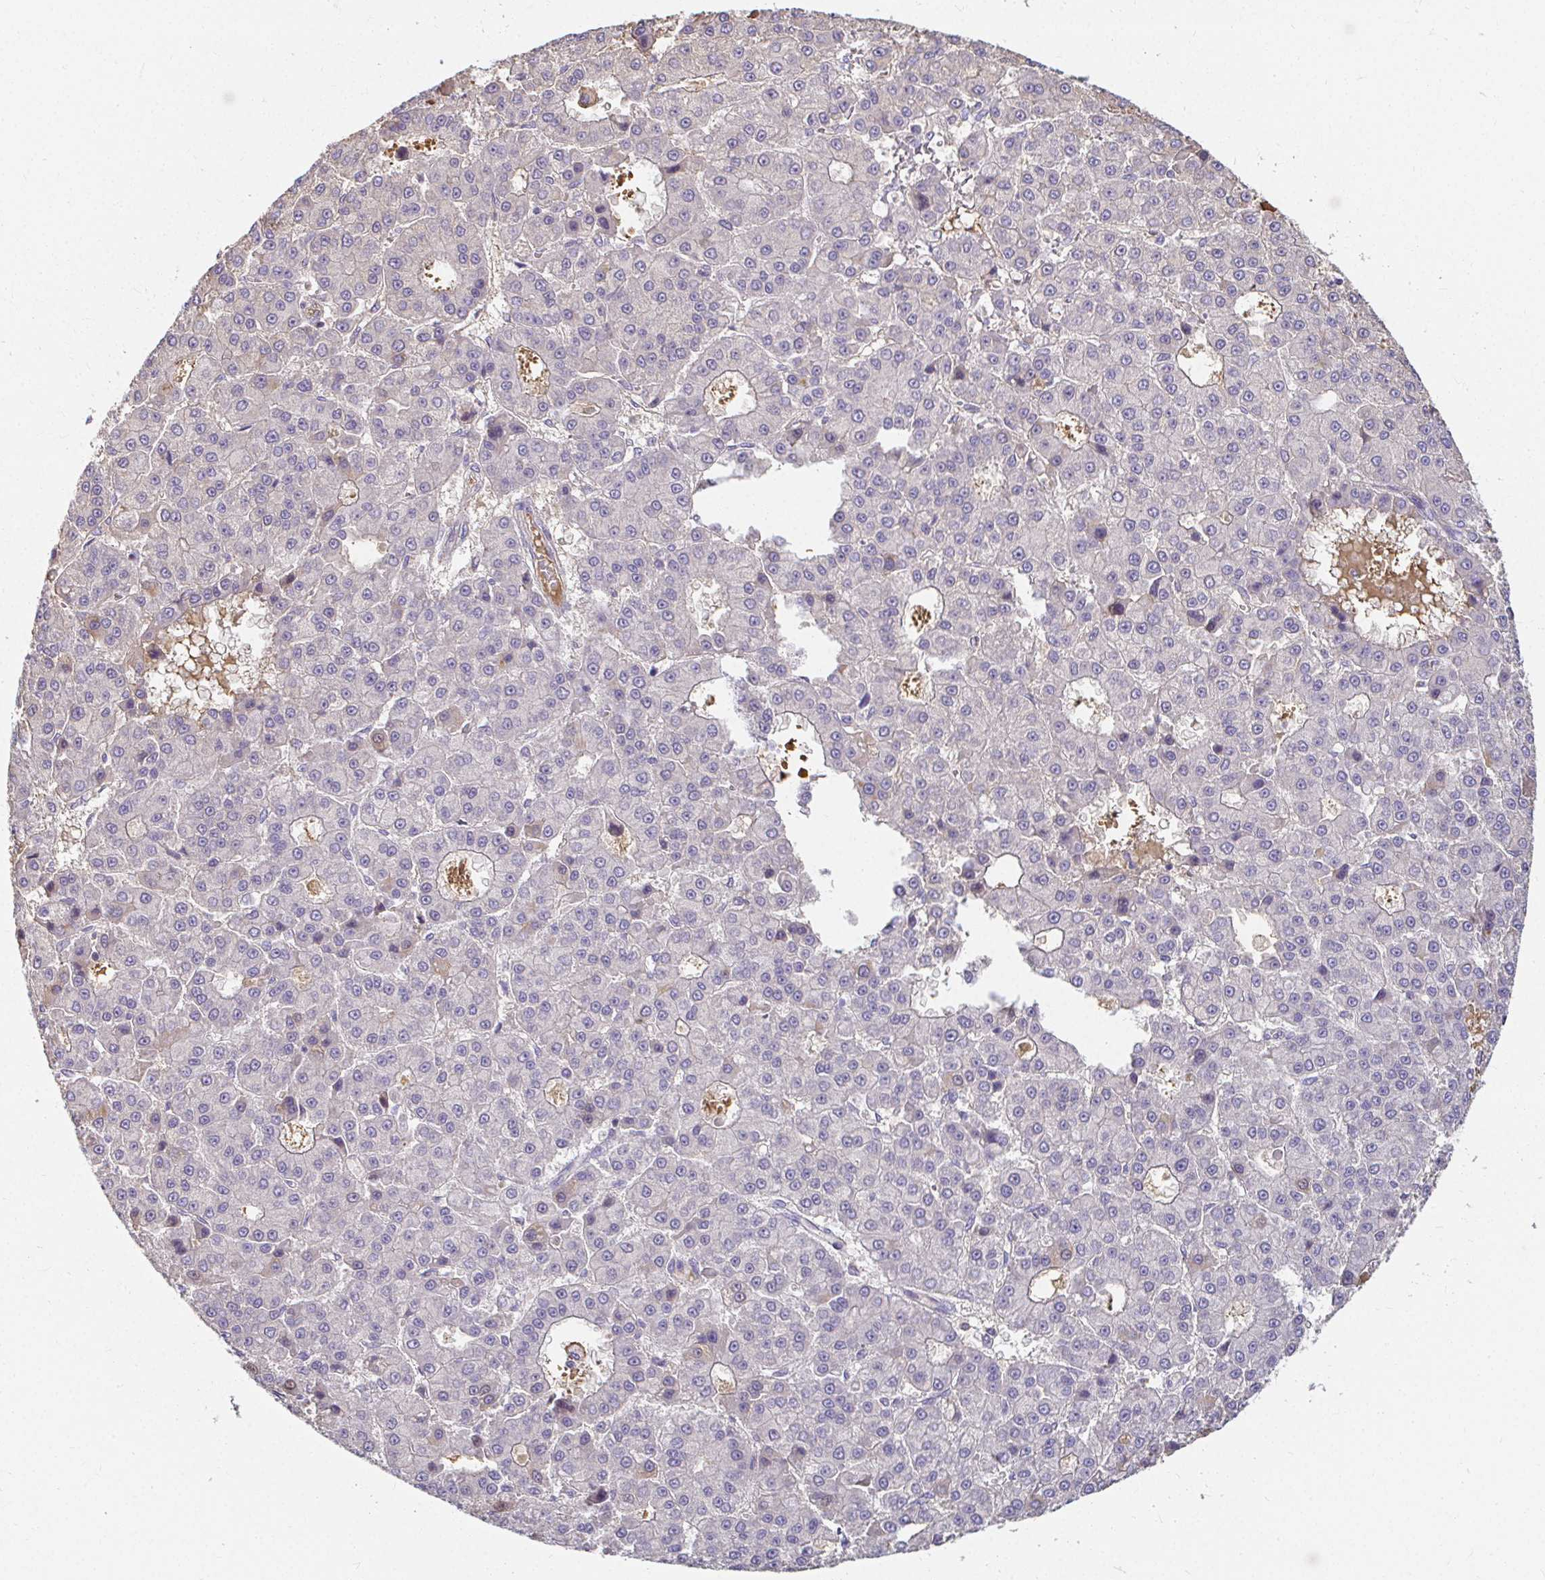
{"staining": {"intensity": "negative", "quantity": "none", "location": "none"}, "tissue": "liver cancer", "cell_type": "Tumor cells", "image_type": "cancer", "snomed": [{"axis": "morphology", "description": "Carcinoma, Hepatocellular, NOS"}, {"axis": "topography", "description": "Liver"}], "caption": "Histopathology image shows no significant protein expression in tumor cells of liver cancer (hepatocellular carcinoma). The staining was performed using DAB to visualize the protein expression in brown, while the nuclei were stained in blue with hematoxylin (Magnification: 20x).", "gene": "LOXL4", "patient": {"sex": "male", "age": 70}}